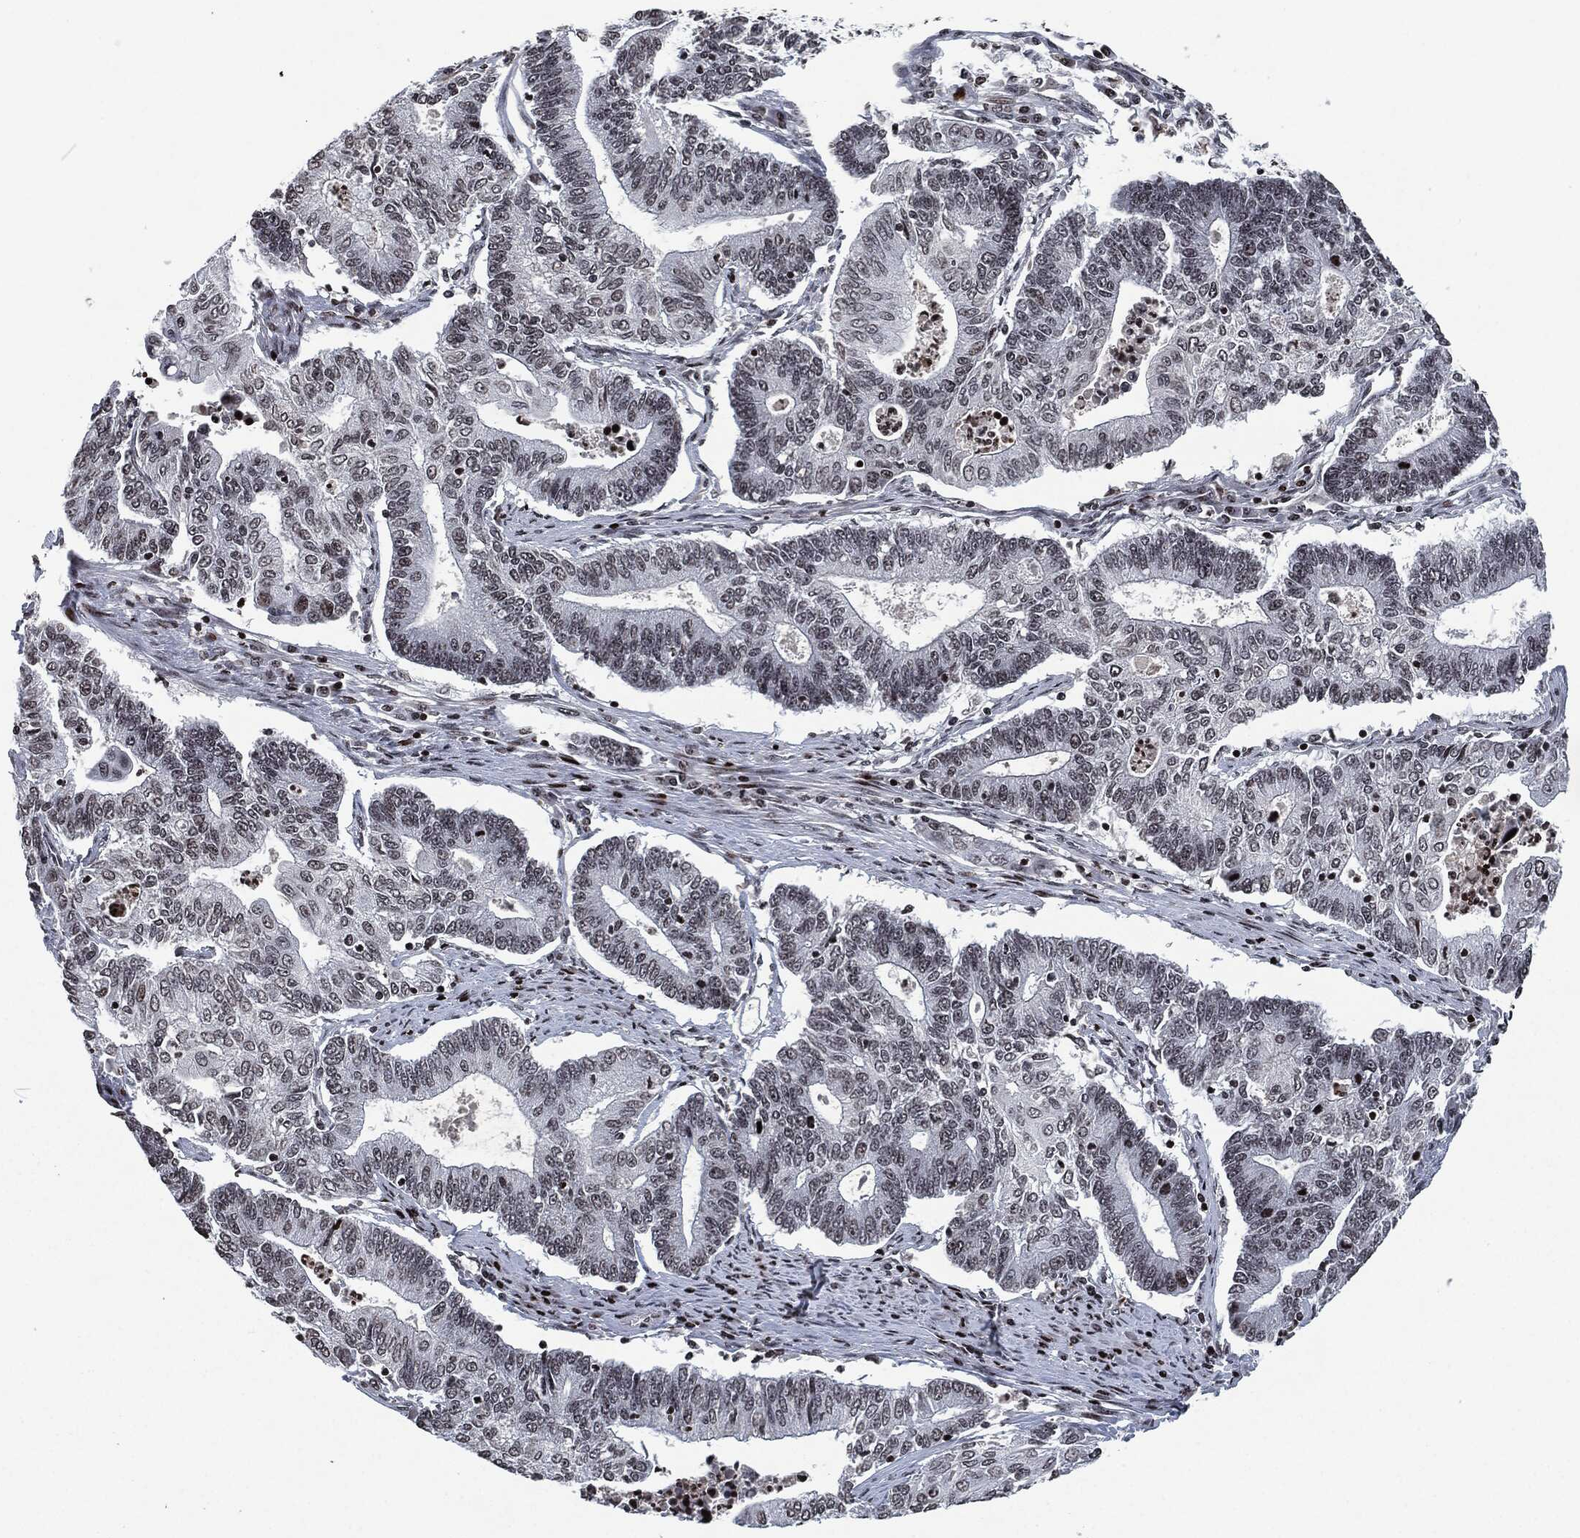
{"staining": {"intensity": "negative", "quantity": "none", "location": "none"}, "tissue": "endometrial cancer", "cell_type": "Tumor cells", "image_type": "cancer", "snomed": [{"axis": "morphology", "description": "Adenocarcinoma, NOS"}, {"axis": "topography", "description": "Uterus"}, {"axis": "topography", "description": "Endometrium"}], "caption": "The immunohistochemistry histopathology image has no significant positivity in tumor cells of endometrial cancer tissue.", "gene": "EGFR", "patient": {"sex": "female", "age": 54}}